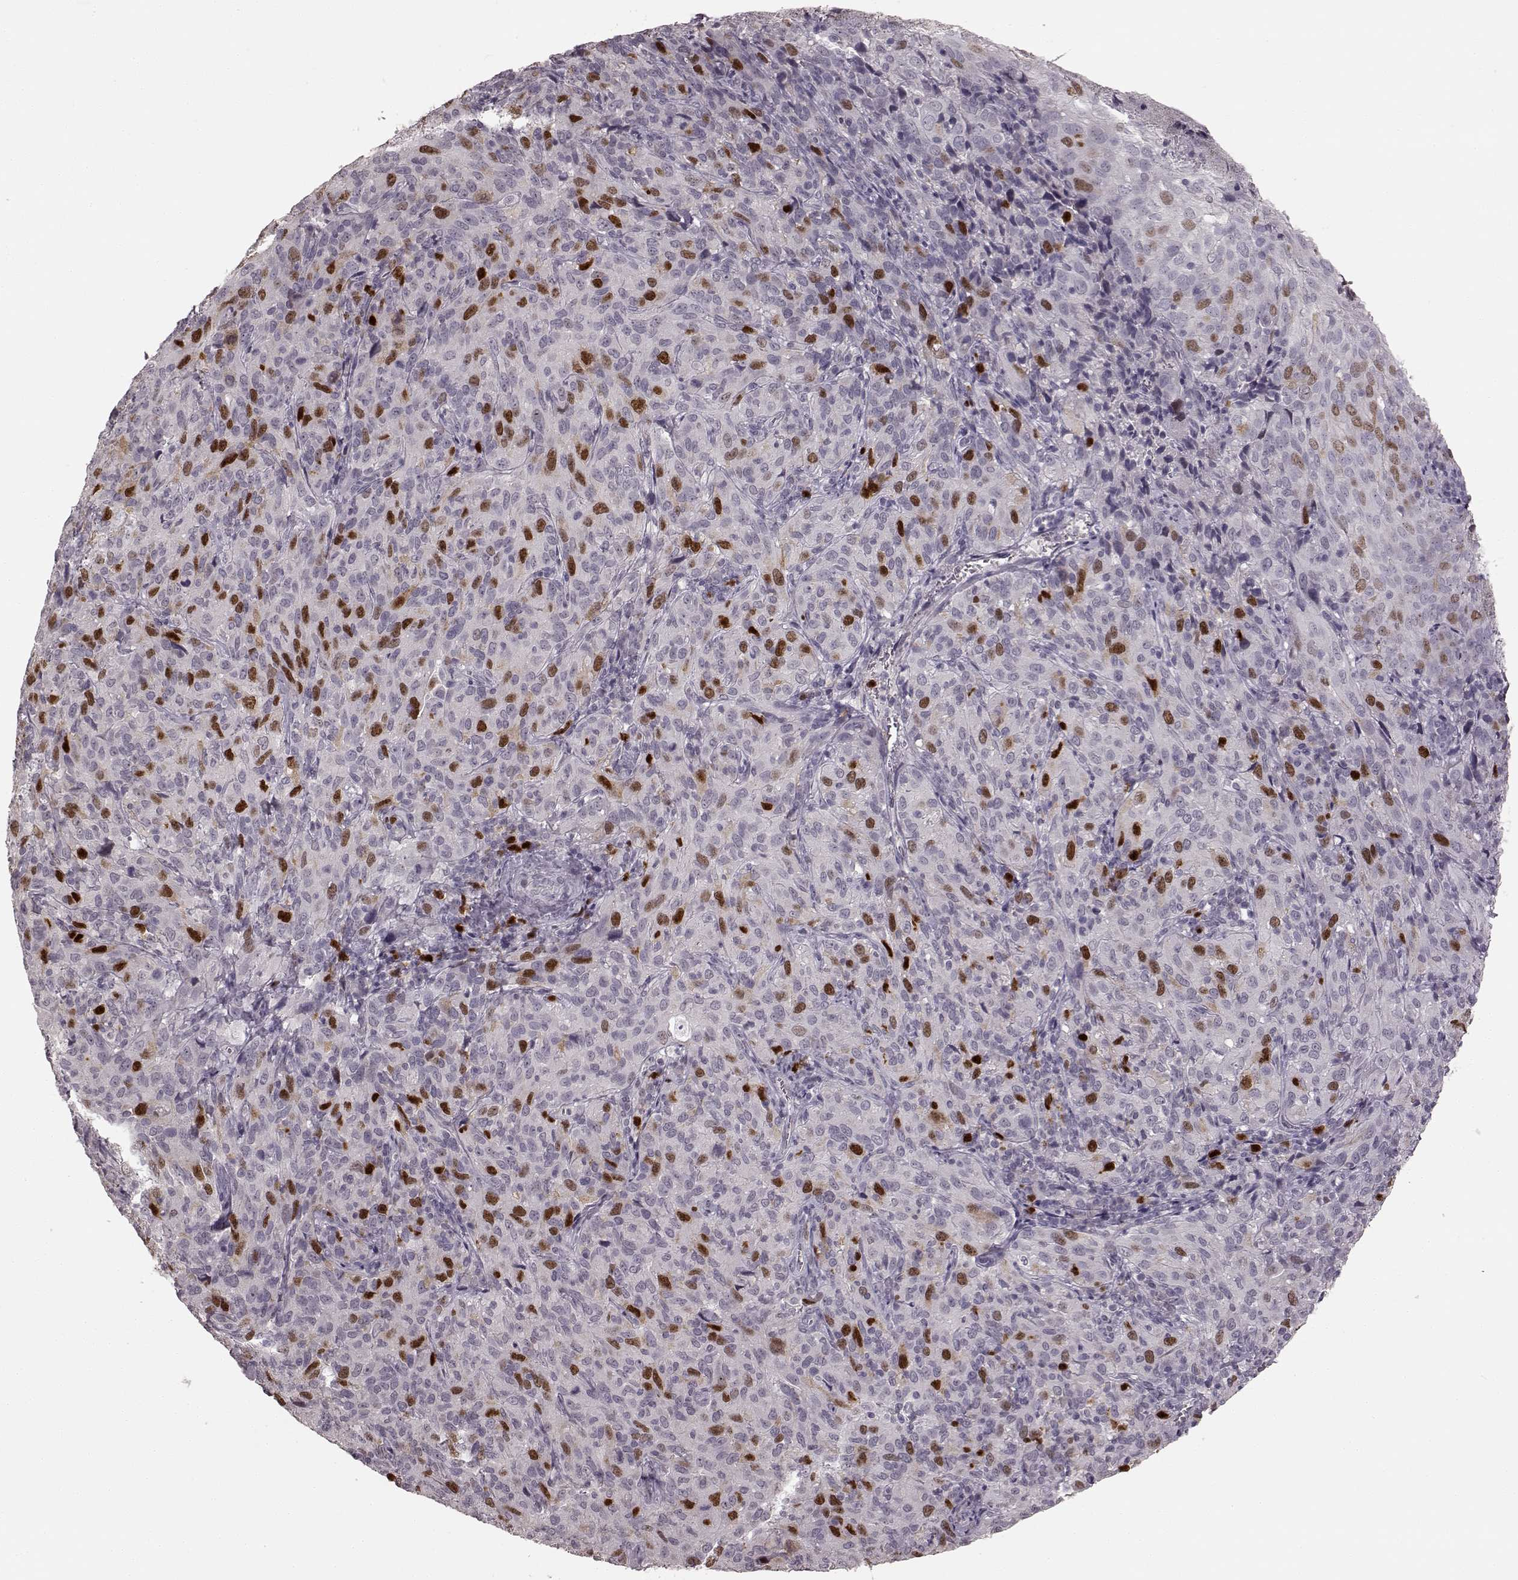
{"staining": {"intensity": "strong", "quantity": "25%-75%", "location": "nuclear"}, "tissue": "cervical cancer", "cell_type": "Tumor cells", "image_type": "cancer", "snomed": [{"axis": "morphology", "description": "Squamous cell carcinoma, NOS"}, {"axis": "topography", "description": "Cervix"}], "caption": "Cervical squamous cell carcinoma was stained to show a protein in brown. There is high levels of strong nuclear staining in approximately 25%-75% of tumor cells. (Brightfield microscopy of DAB IHC at high magnification).", "gene": "CCNA2", "patient": {"sex": "female", "age": 51}}